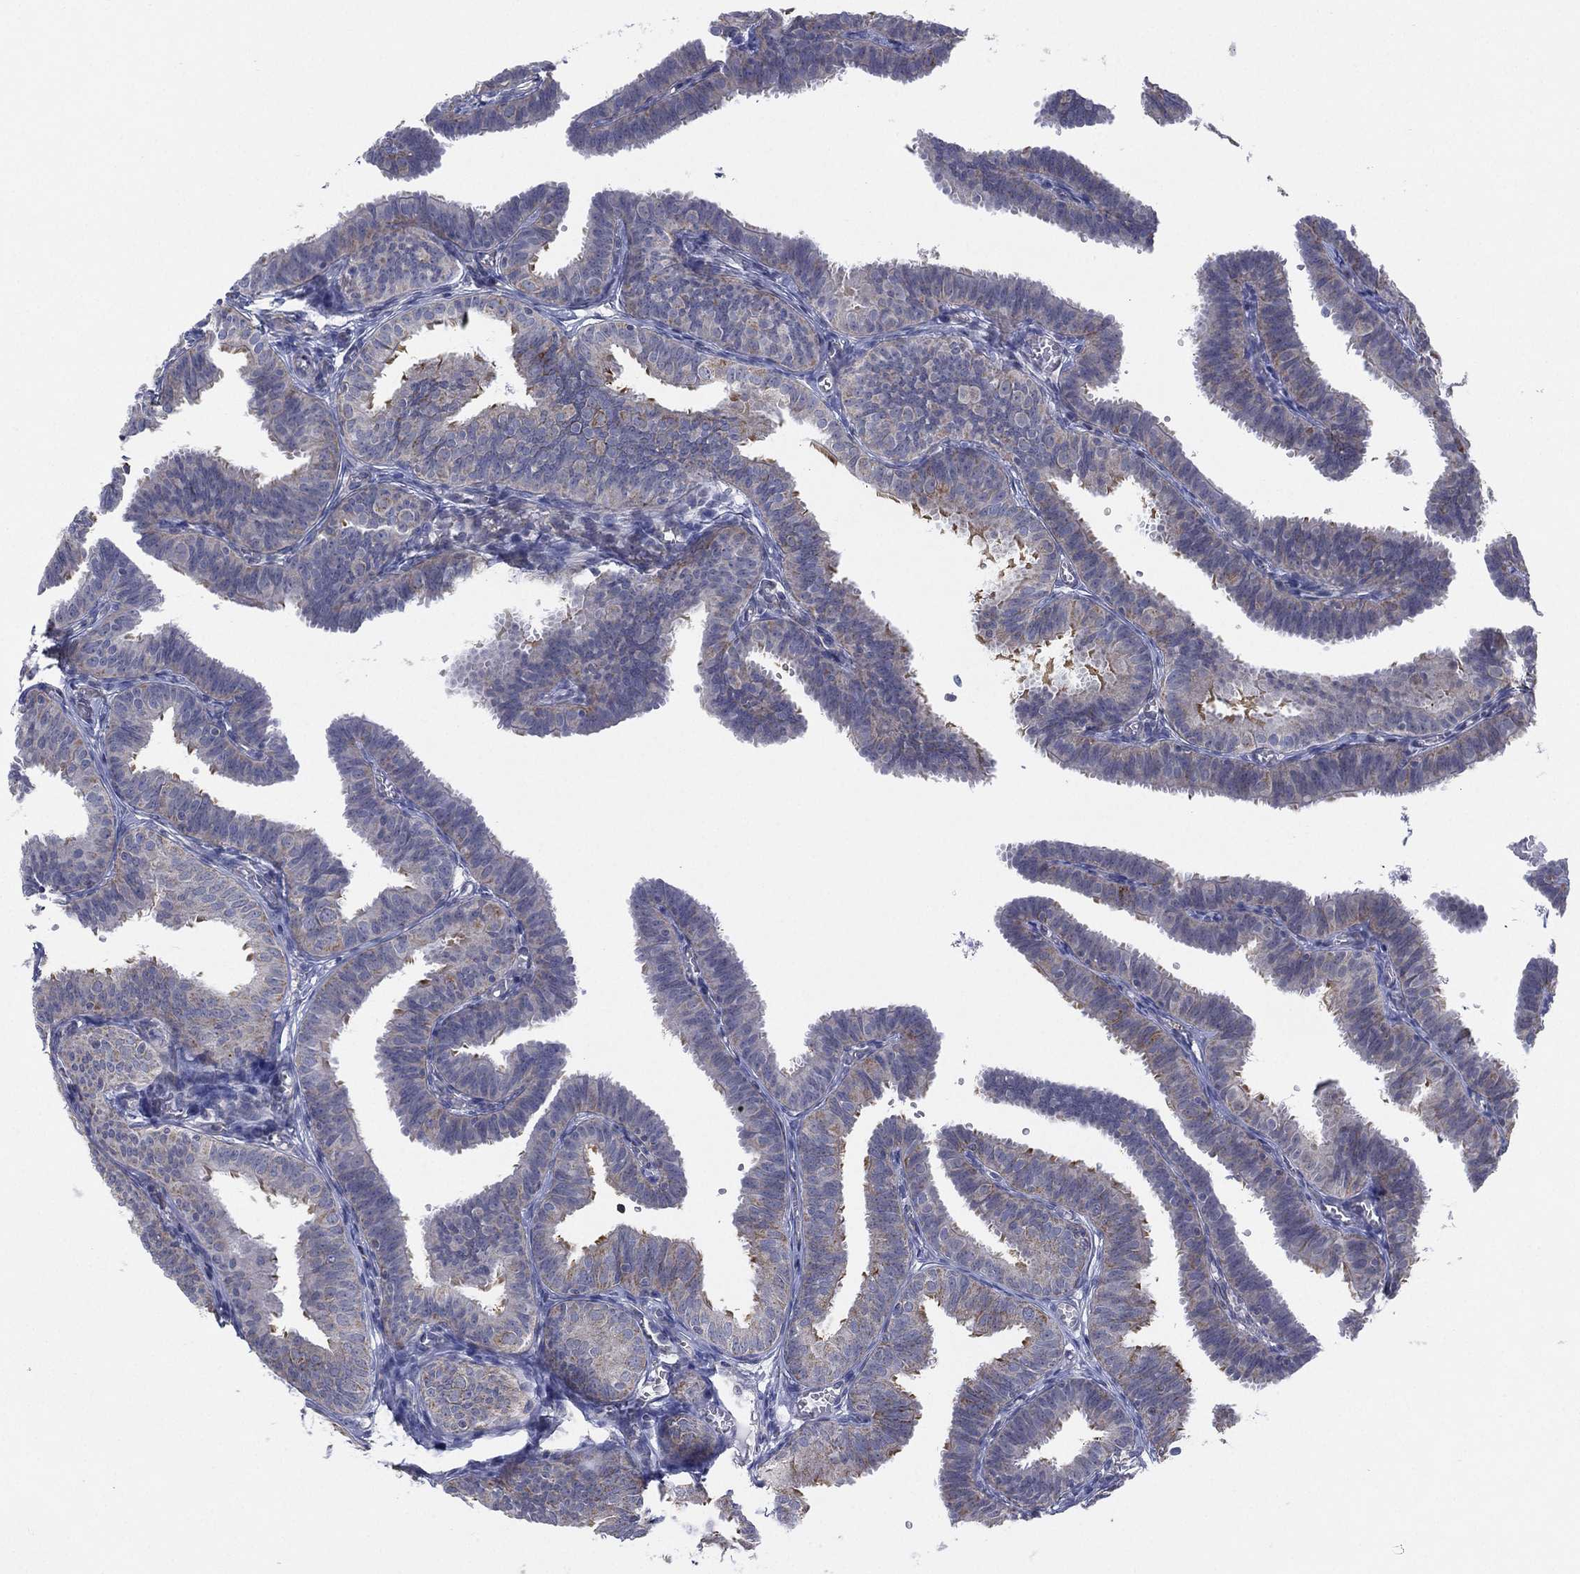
{"staining": {"intensity": "negative", "quantity": "none", "location": "none"}, "tissue": "fallopian tube", "cell_type": "Glandular cells", "image_type": "normal", "snomed": [{"axis": "morphology", "description": "Normal tissue, NOS"}, {"axis": "topography", "description": "Fallopian tube"}], "caption": "Fallopian tube stained for a protein using immunohistochemistry (IHC) demonstrates no positivity glandular cells.", "gene": "INA", "patient": {"sex": "female", "age": 25}}